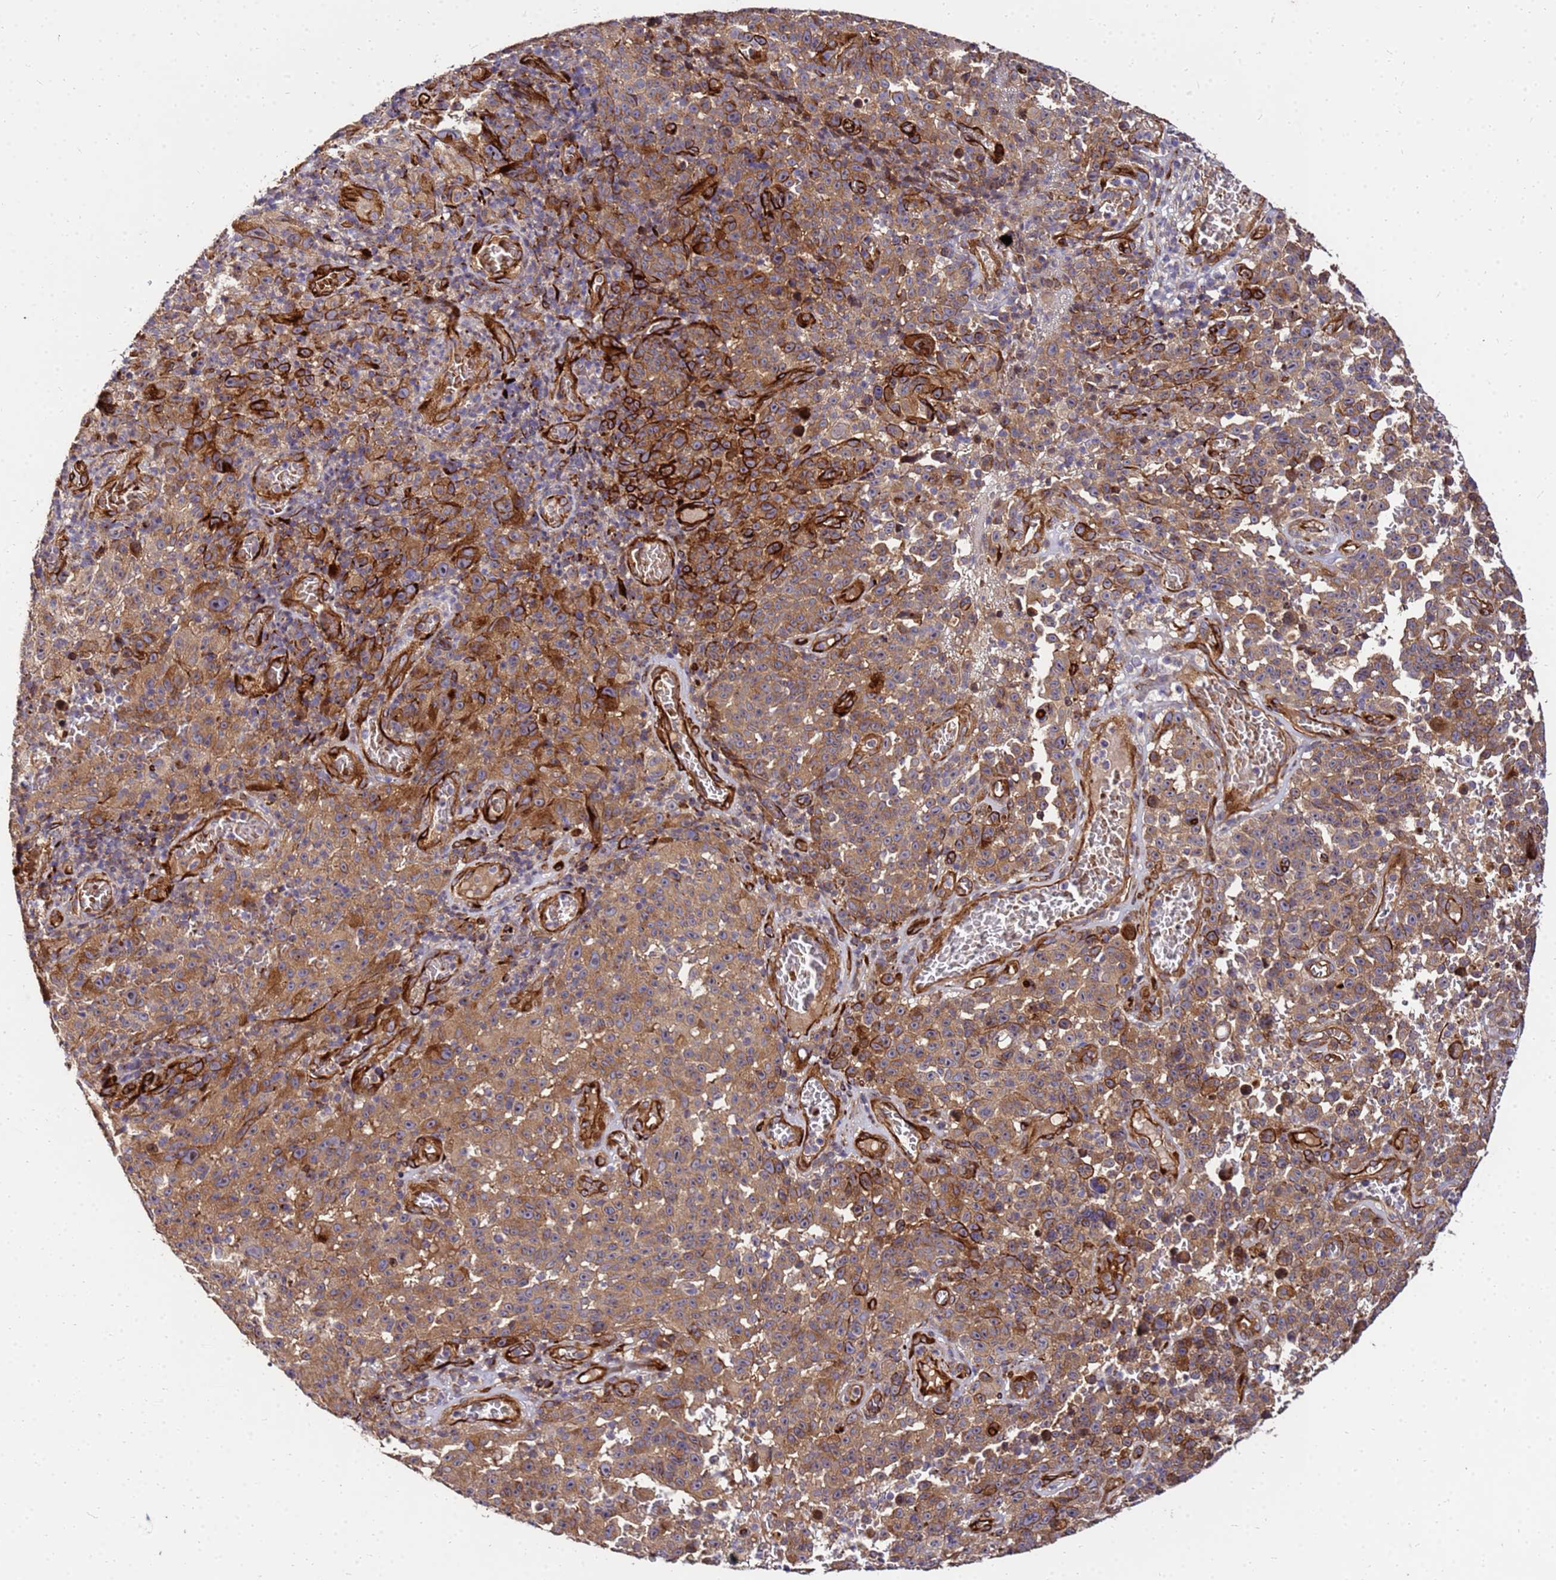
{"staining": {"intensity": "moderate", "quantity": ">75%", "location": "cytoplasmic/membranous"}, "tissue": "melanoma", "cell_type": "Tumor cells", "image_type": "cancer", "snomed": [{"axis": "morphology", "description": "Malignant melanoma, NOS"}, {"axis": "topography", "description": "Skin"}], "caption": "IHC (DAB (3,3'-diaminobenzidine)) staining of malignant melanoma reveals moderate cytoplasmic/membranous protein staining in about >75% of tumor cells.", "gene": "WWC2", "patient": {"sex": "female", "age": 82}}